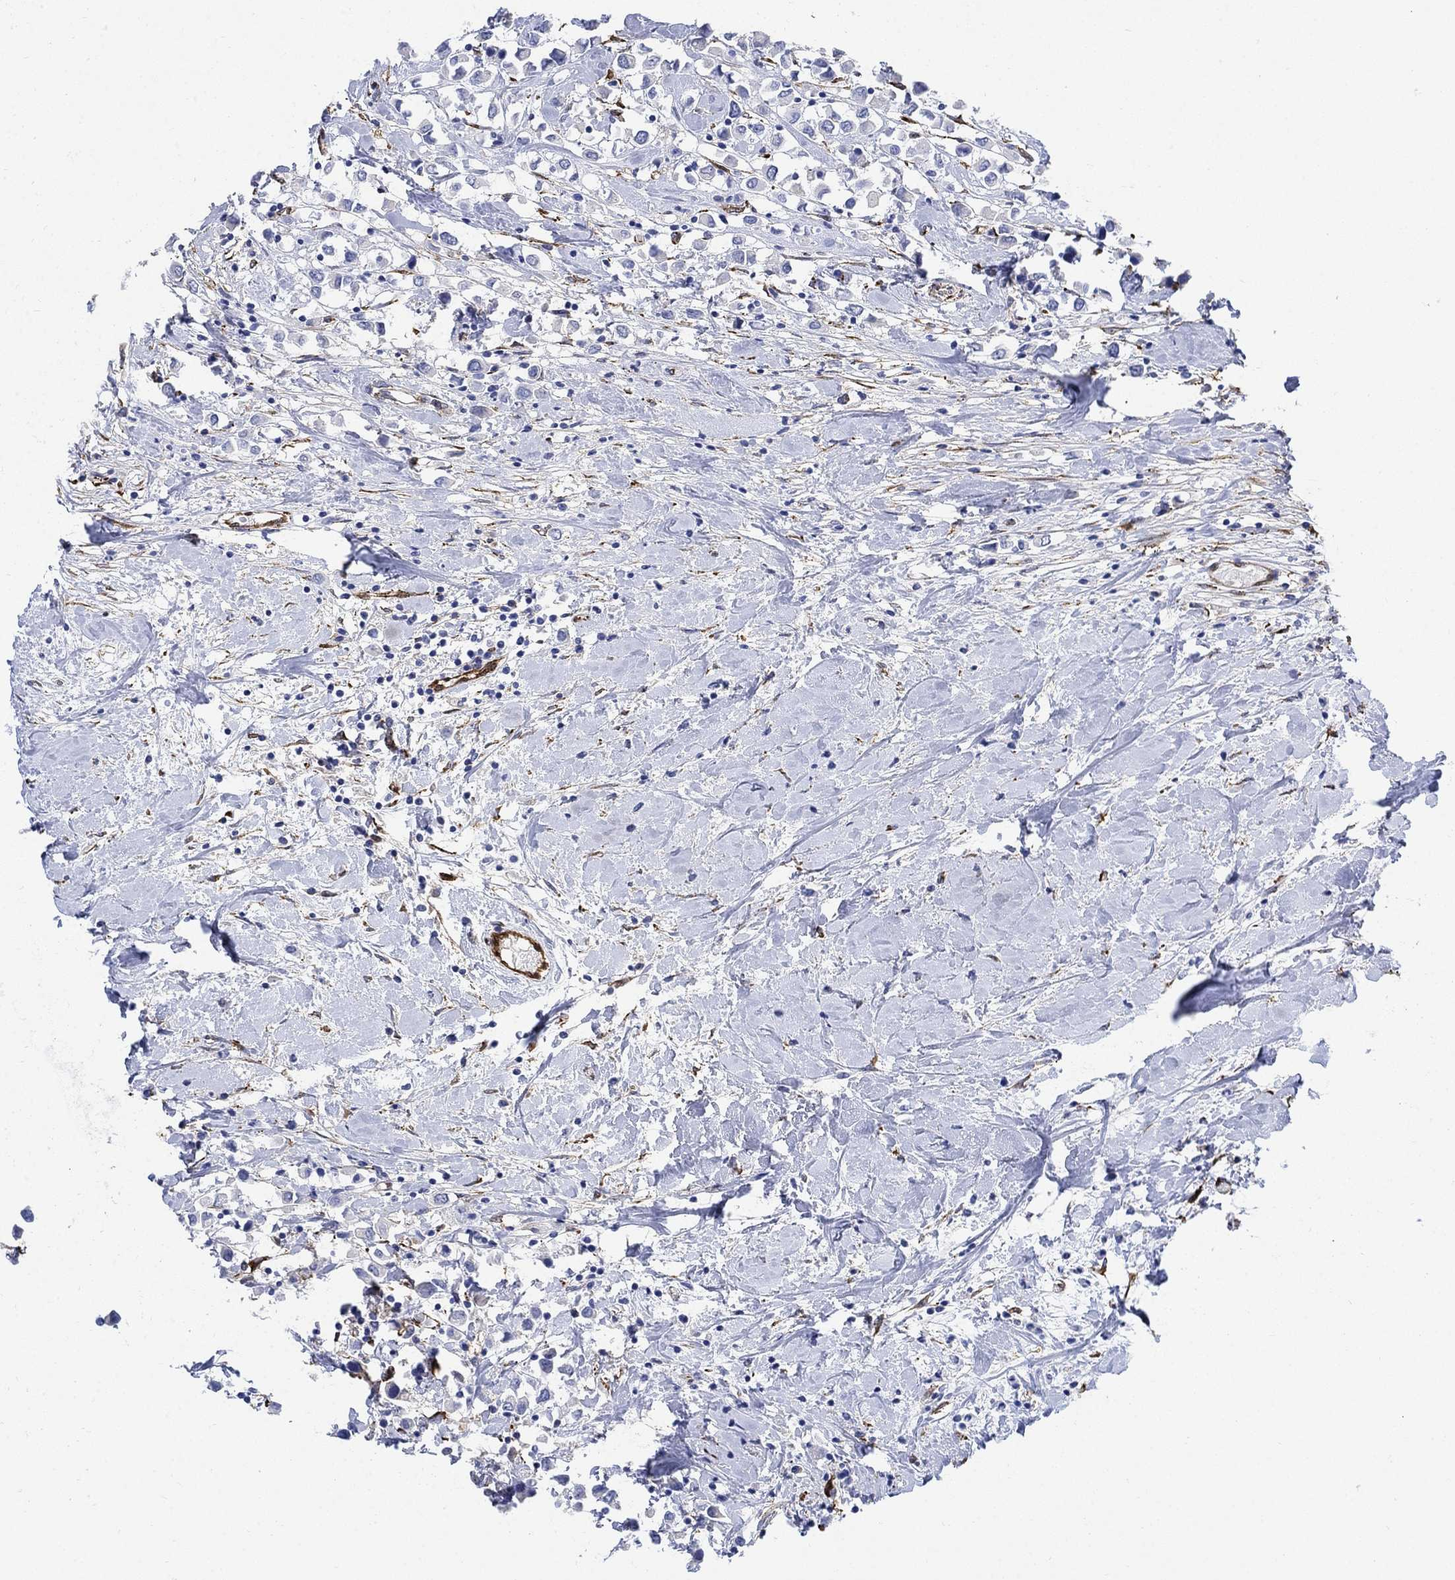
{"staining": {"intensity": "negative", "quantity": "none", "location": "none"}, "tissue": "breast cancer", "cell_type": "Tumor cells", "image_type": "cancer", "snomed": [{"axis": "morphology", "description": "Duct carcinoma"}, {"axis": "topography", "description": "Breast"}], "caption": "IHC histopathology image of neoplastic tissue: breast cancer stained with DAB exhibits no significant protein staining in tumor cells.", "gene": "TGM2", "patient": {"sex": "female", "age": 61}}